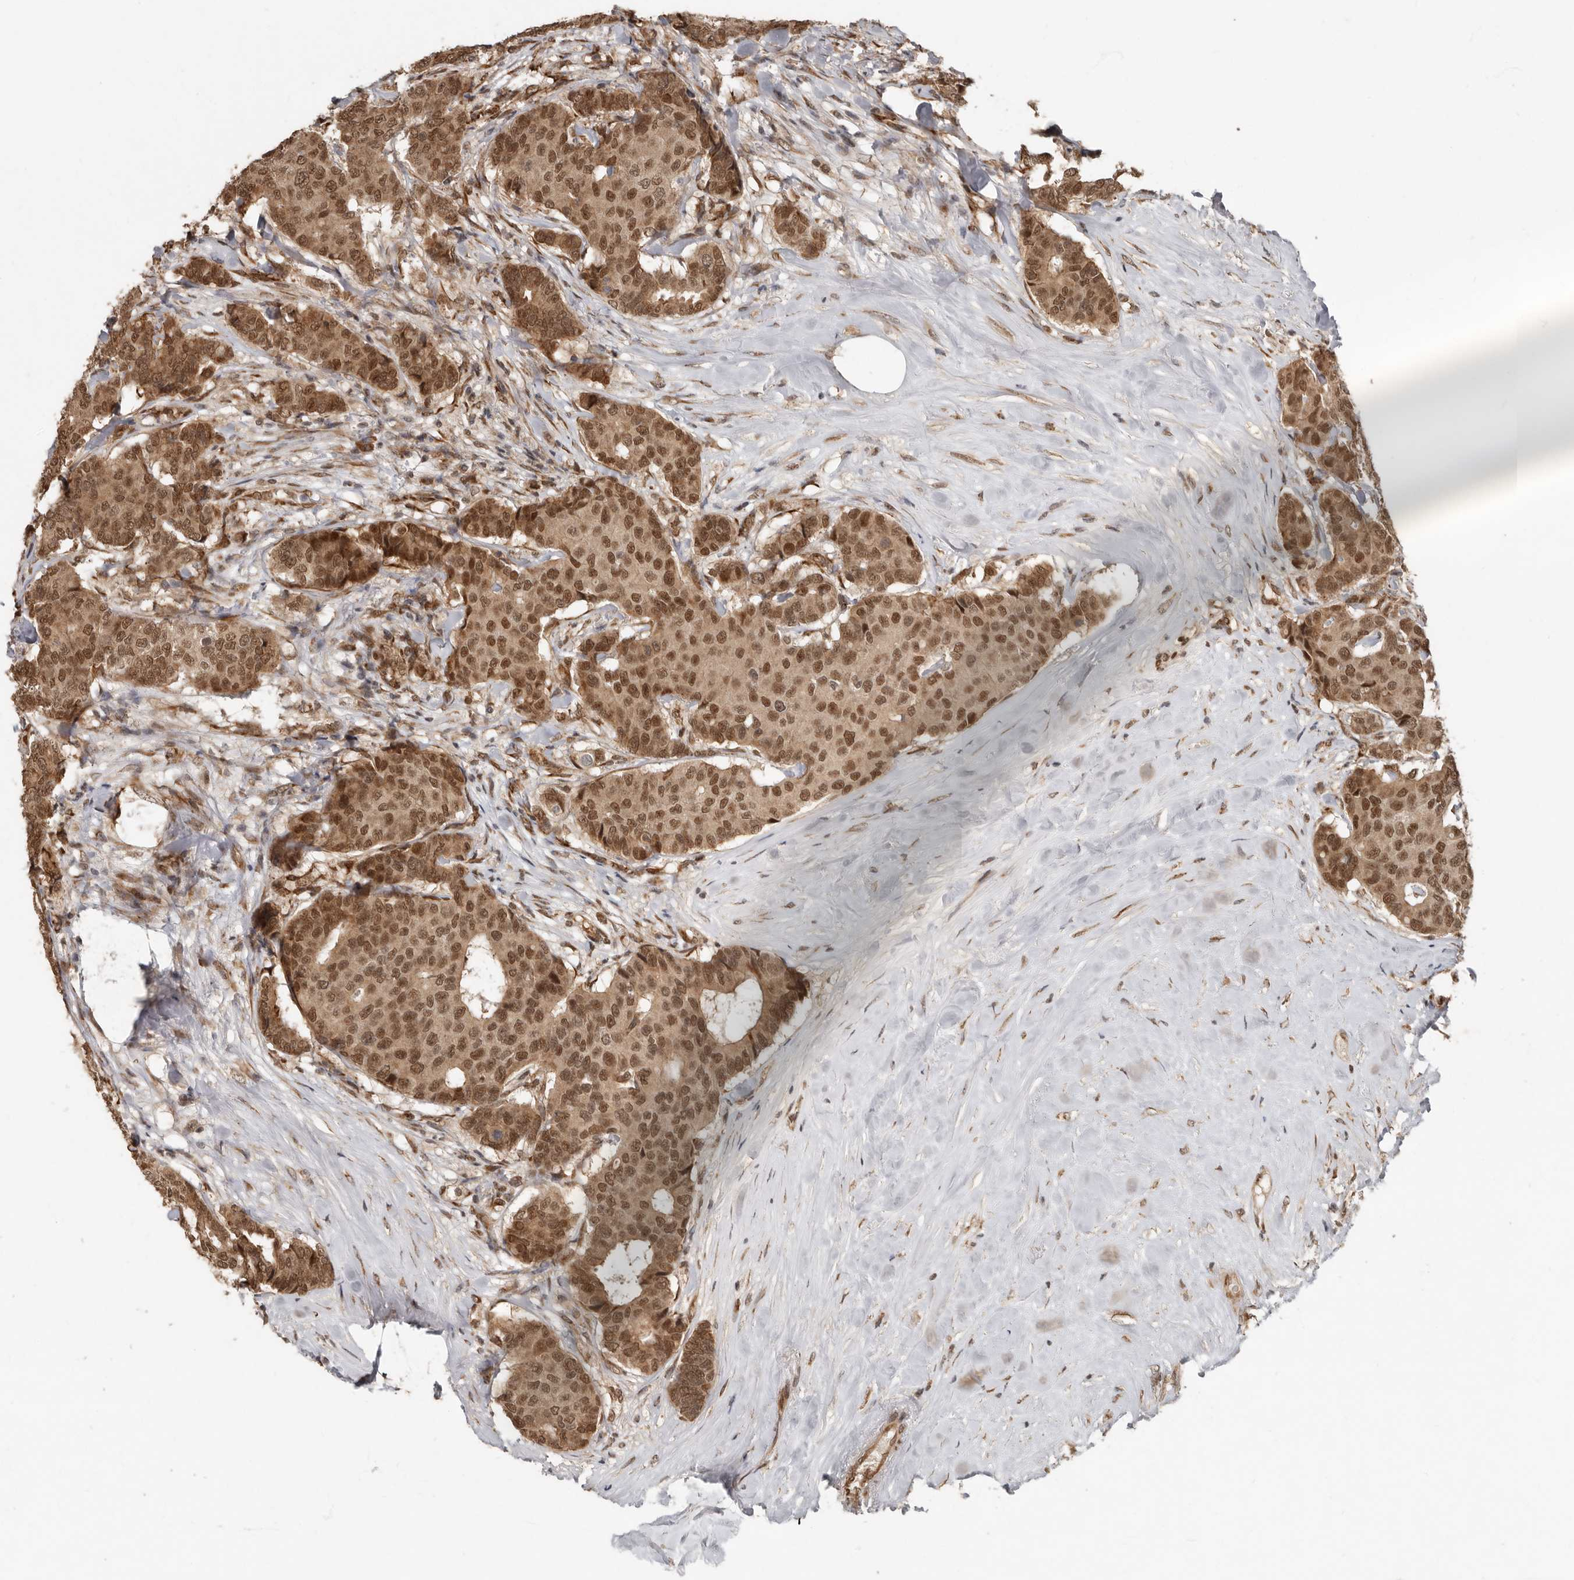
{"staining": {"intensity": "moderate", "quantity": ">75%", "location": "cytoplasmic/membranous,nuclear"}, "tissue": "breast cancer", "cell_type": "Tumor cells", "image_type": "cancer", "snomed": [{"axis": "morphology", "description": "Duct carcinoma"}, {"axis": "topography", "description": "Breast"}], "caption": "Human breast infiltrating ductal carcinoma stained with a brown dye shows moderate cytoplasmic/membranous and nuclear positive positivity in about >75% of tumor cells.", "gene": "LRGUK", "patient": {"sex": "female", "age": 75}}